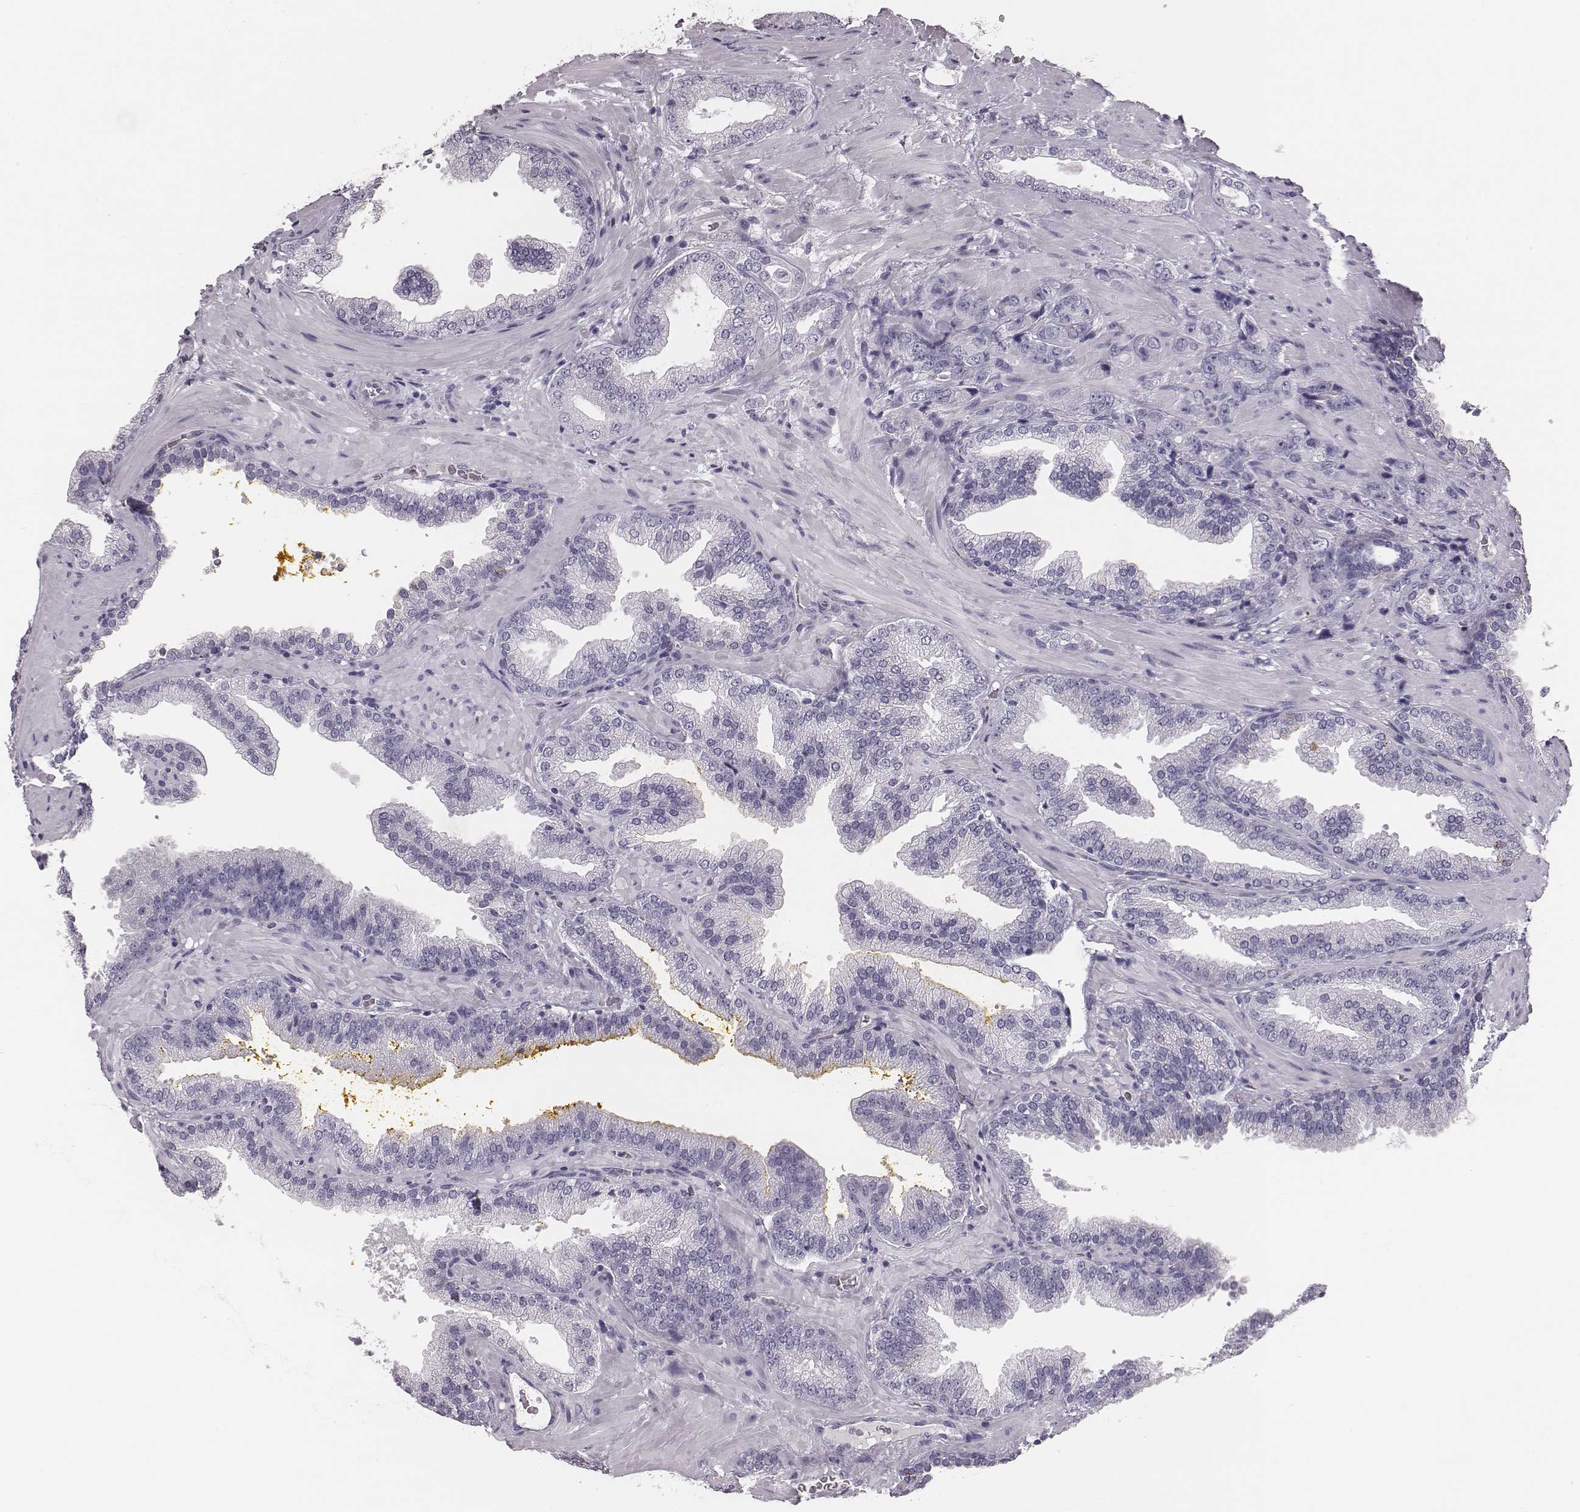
{"staining": {"intensity": "negative", "quantity": "none", "location": "none"}, "tissue": "prostate cancer", "cell_type": "Tumor cells", "image_type": "cancer", "snomed": [{"axis": "morphology", "description": "Adenocarcinoma, NOS"}, {"axis": "topography", "description": "Prostate"}], "caption": "Immunohistochemistry (IHC) of prostate cancer displays no expression in tumor cells. (Brightfield microscopy of DAB (3,3'-diaminobenzidine) immunohistochemistry at high magnification).", "gene": "CSH1", "patient": {"sex": "male", "age": 63}}